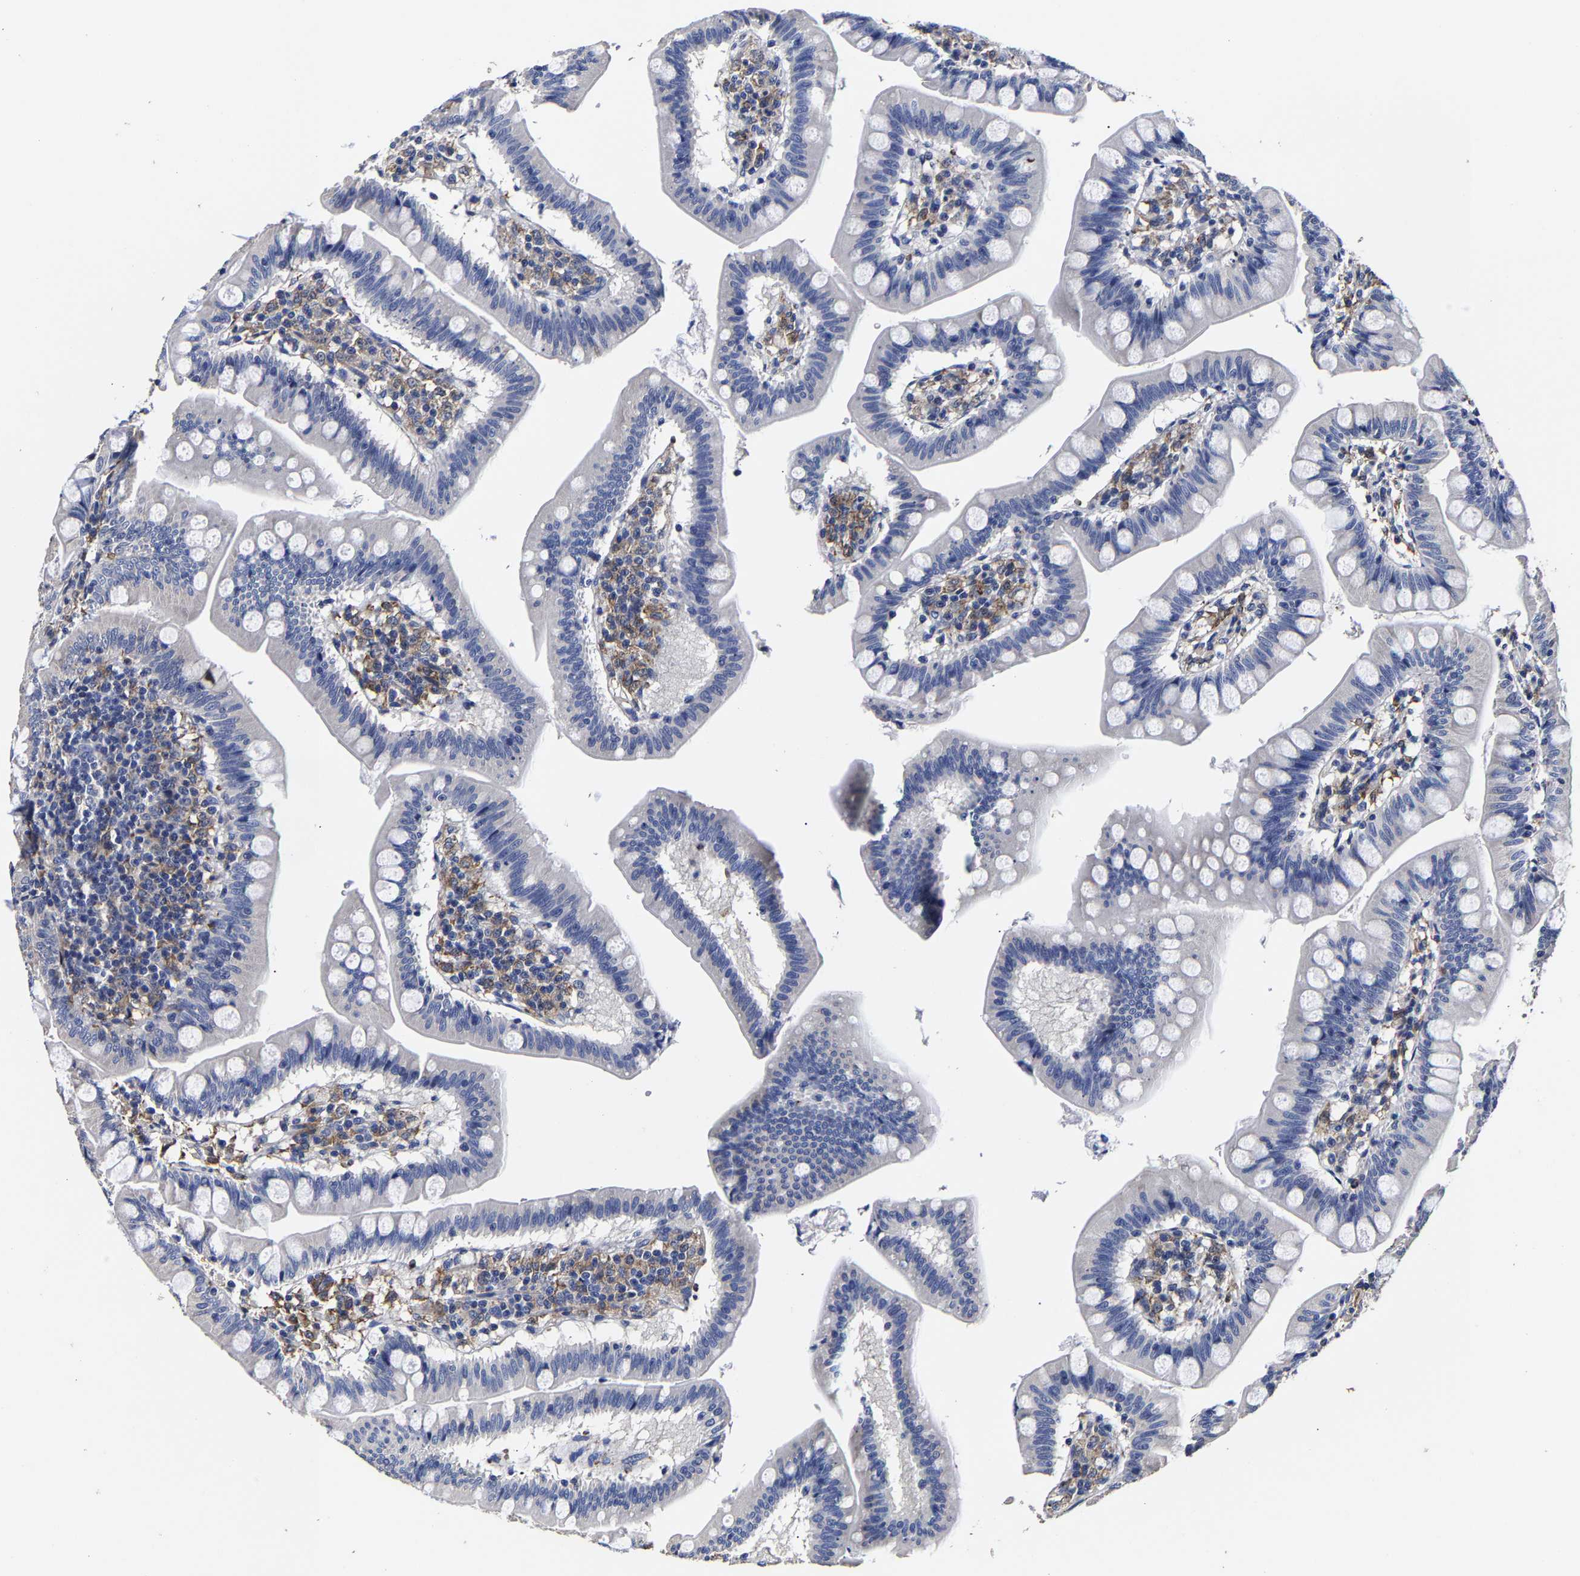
{"staining": {"intensity": "weak", "quantity": "25%-75%", "location": "cytoplasmic/membranous"}, "tissue": "small intestine", "cell_type": "Glandular cells", "image_type": "normal", "snomed": [{"axis": "morphology", "description": "Normal tissue, NOS"}, {"axis": "topography", "description": "Small intestine"}], "caption": "Small intestine stained with a protein marker demonstrates weak staining in glandular cells.", "gene": "AASS", "patient": {"sex": "male", "age": 7}}